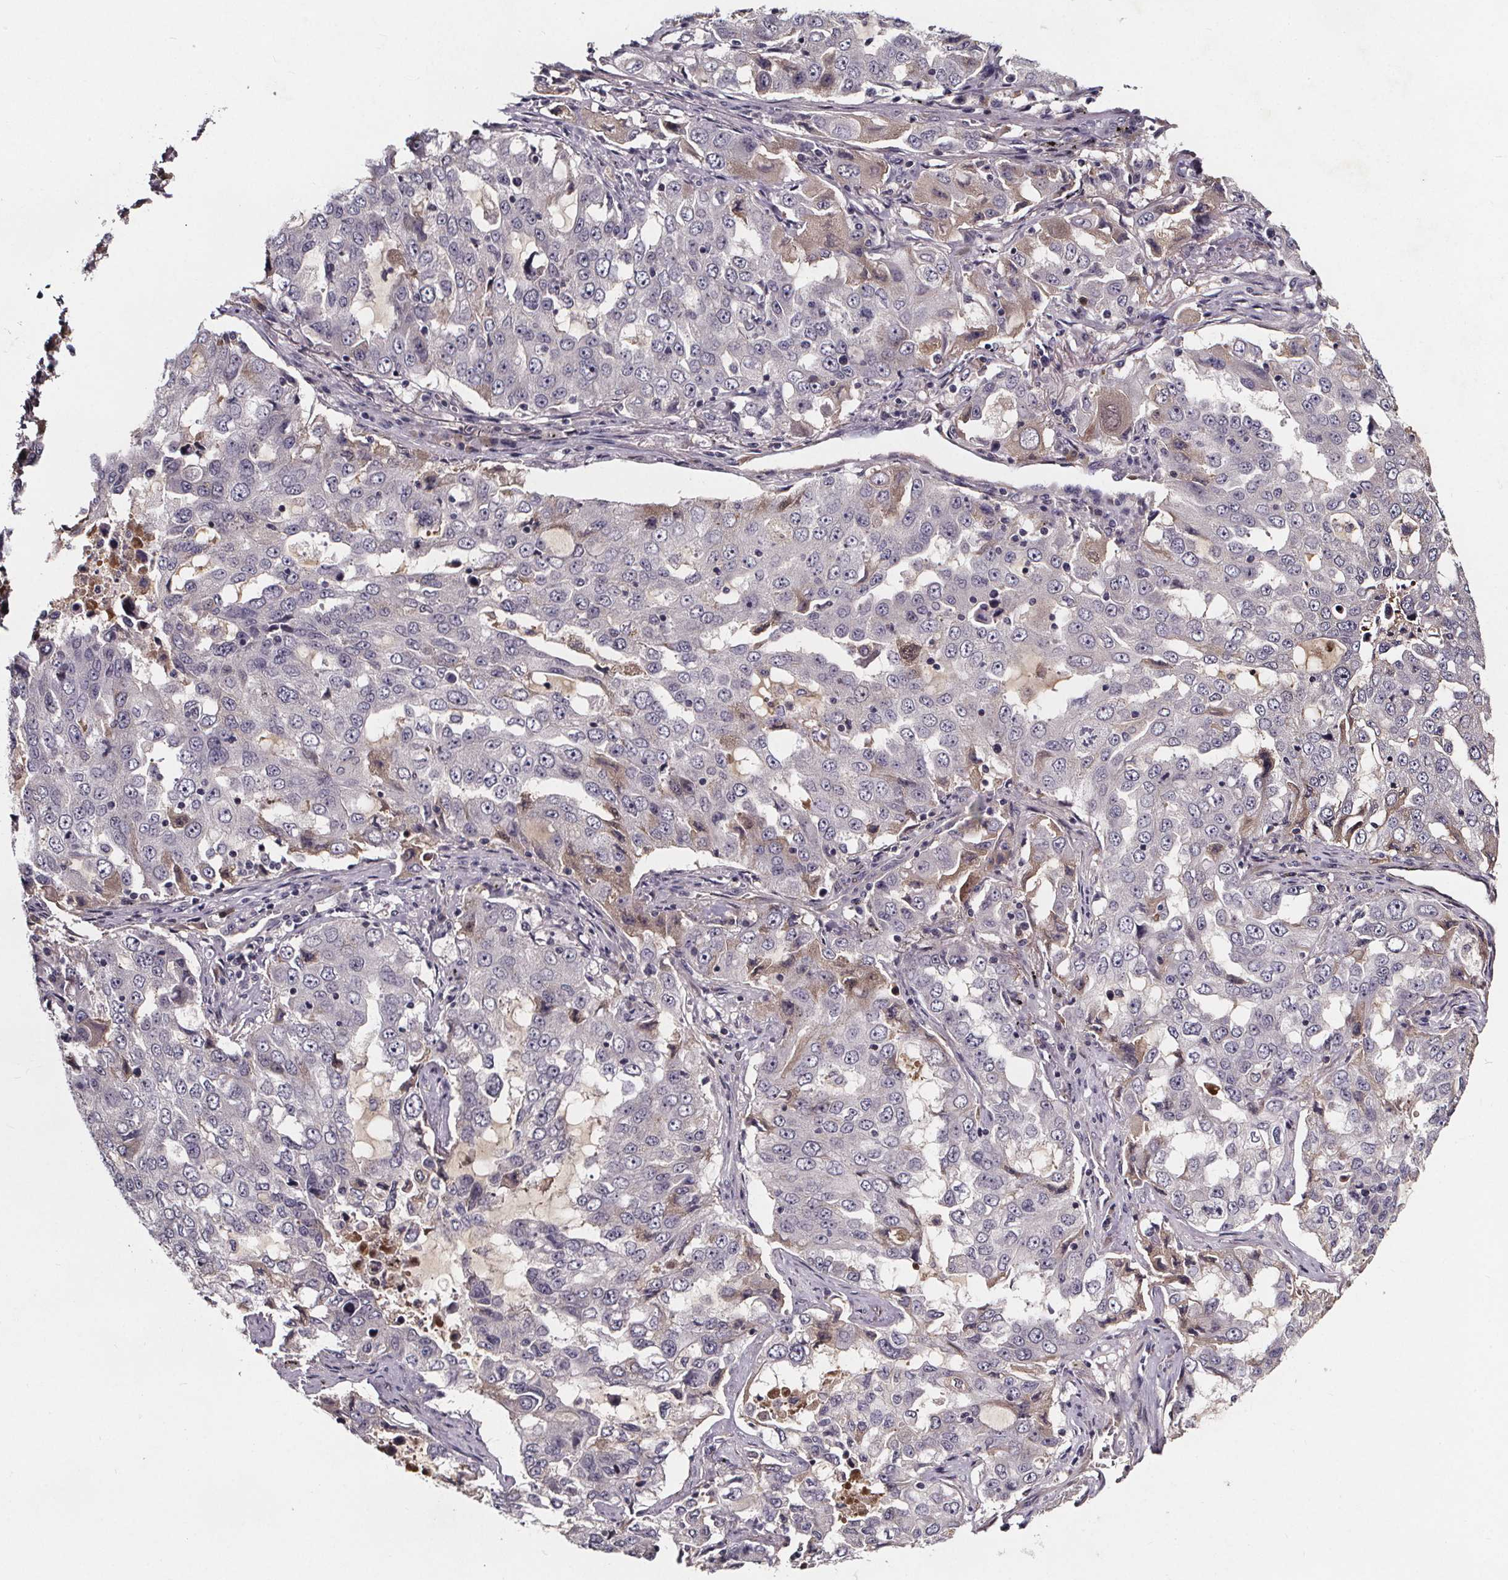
{"staining": {"intensity": "negative", "quantity": "none", "location": "none"}, "tissue": "lung cancer", "cell_type": "Tumor cells", "image_type": "cancer", "snomed": [{"axis": "morphology", "description": "Adenocarcinoma, NOS"}, {"axis": "topography", "description": "Lung"}], "caption": "The immunohistochemistry photomicrograph has no significant positivity in tumor cells of lung cancer tissue.", "gene": "NPHP4", "patient": {"sex": "female", "age": 61}}